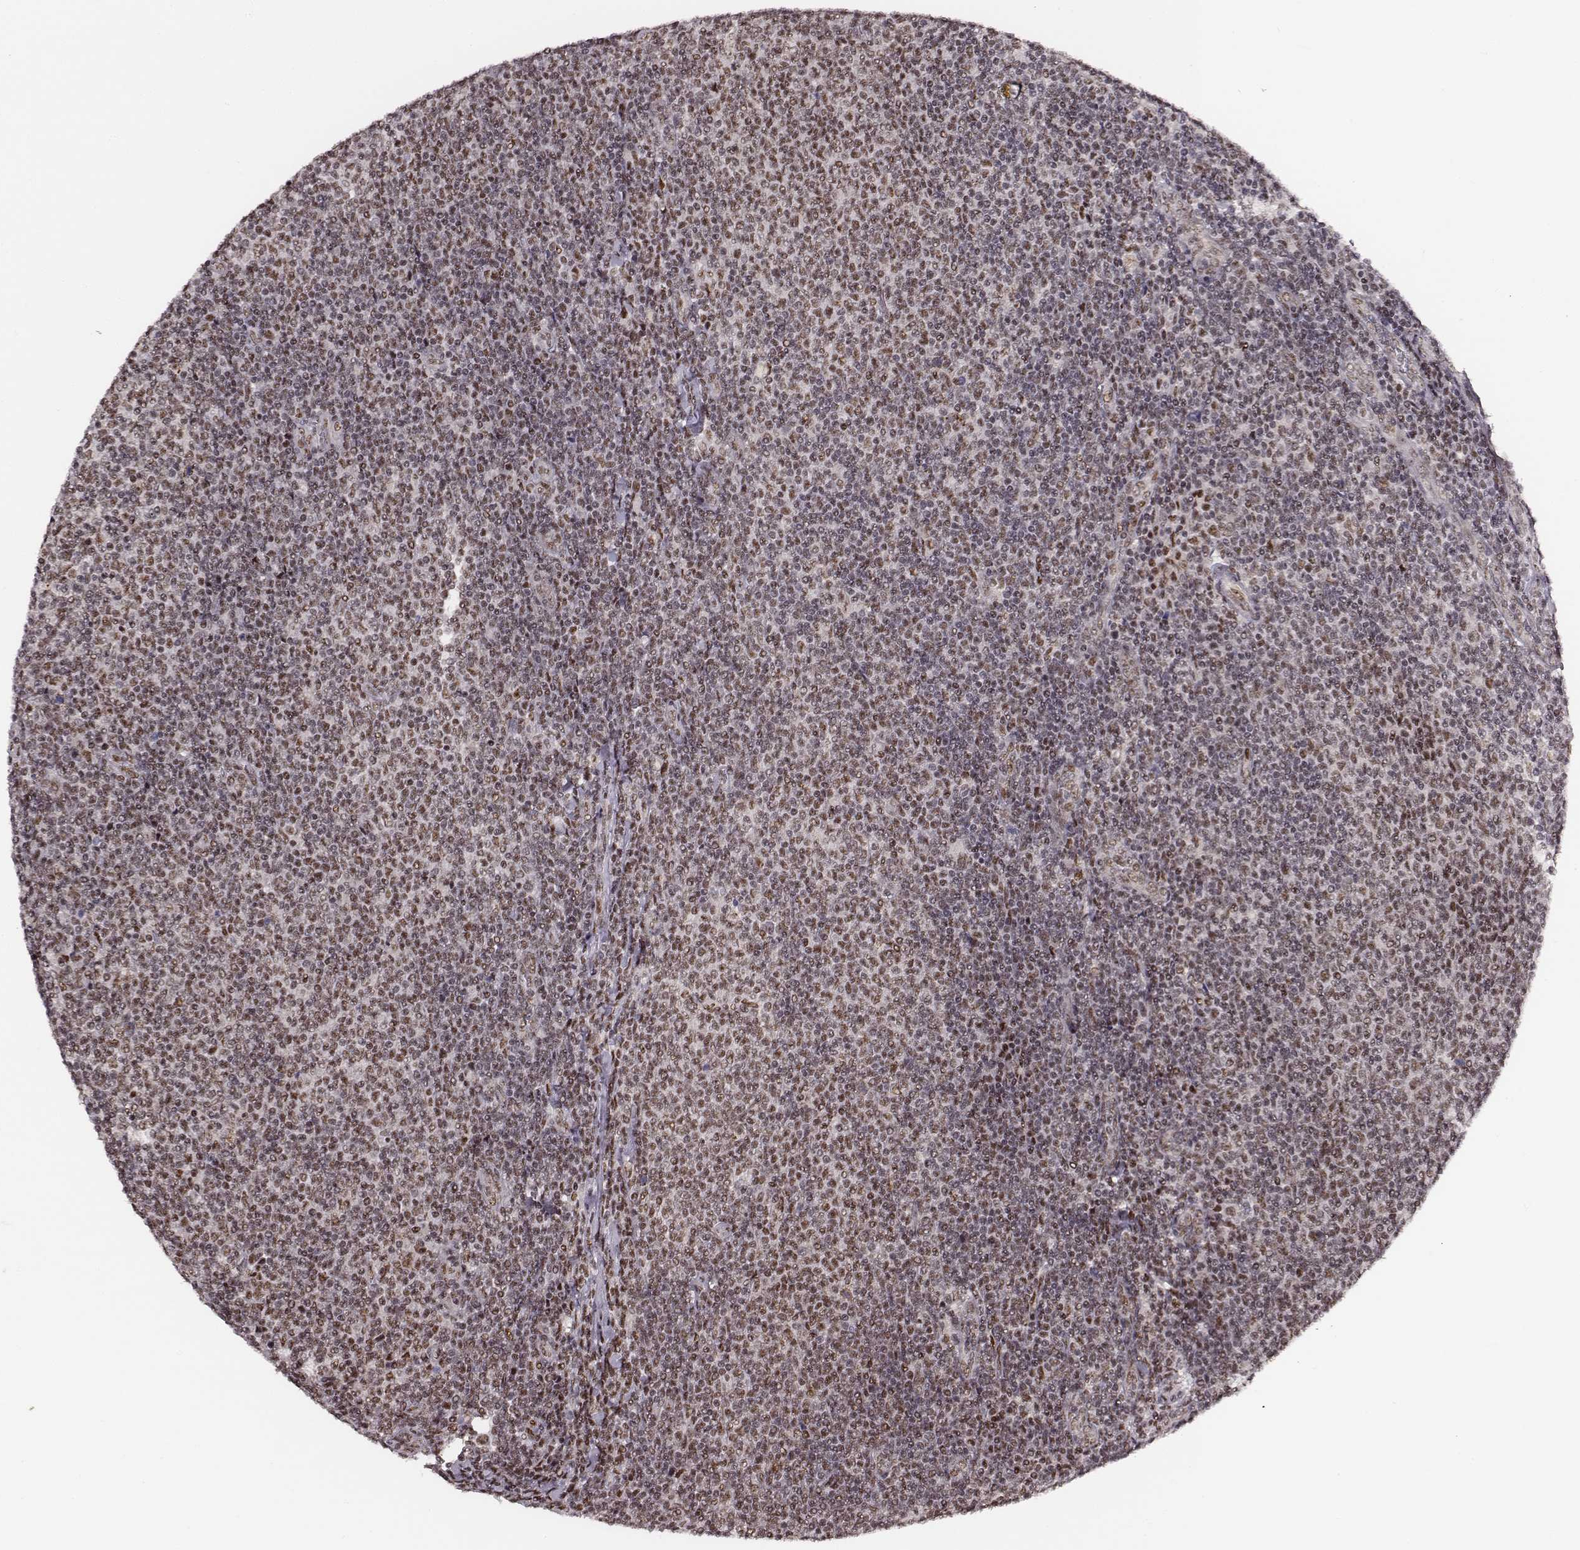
{"staining": {"intensity": "moderate", "quantity": ">75%", "location": "nuclear"}, "tissue": "lymphoma", "cell_type": "Tumor cells", "image_type": "cancer", "snomed": [{"axis": "morphology", "description": "Malignant lymphoma, non-Hodgkin's type, Low grade"}, {"axis": "topography", "description": "Lymph node"}], "caption": "Malignant lymphoma, non-Hodgkin's type (low-grade) stained with a protein marker displays moderate staining in tumor cells.", "gene": "PPARA", "patient": {"sex": "male", "age": 52}}